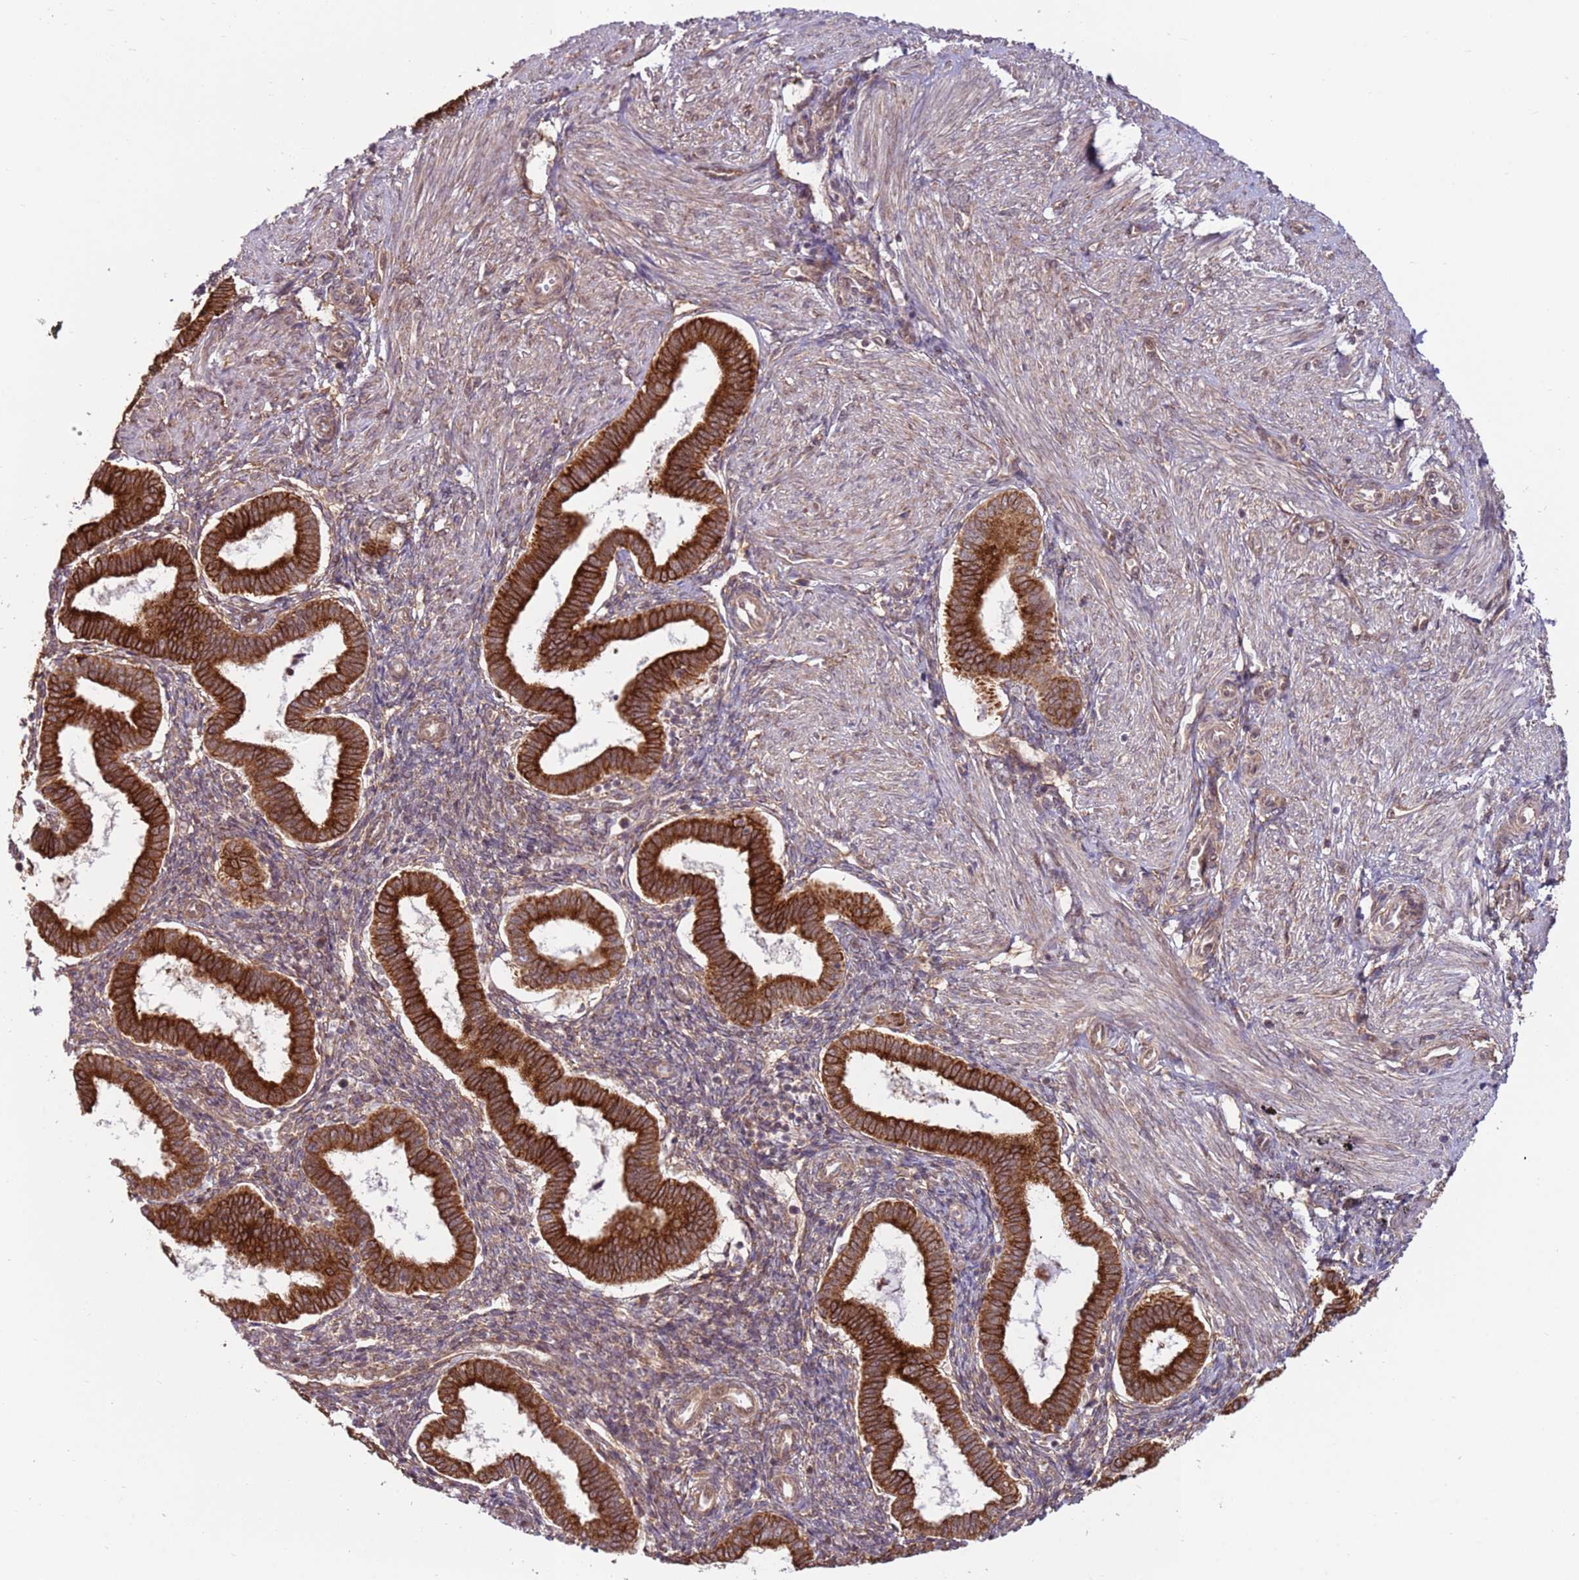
{"staining": {"intensity": "weak", "quantity": "<25%", "location": "cytoplasmic/membranous"}, "tissue": "endometrium", "cell_type": "Cells in endometrial stroma", "image_type": "normal", "snomed": [{"axis": "morphology", "description": "Normal tissue, NOS"}, {"axis": "topography", "description": "Endometrium"}], "caption": "Immunohistochemistry (IHC) histopathology image of unremarkable endometrium: human endometrium stained with DAB shows no significant protein expression in cells in endometrial stroma.", "gene": "DCAF4", "patient": {"sex": "female", "age": 24}}